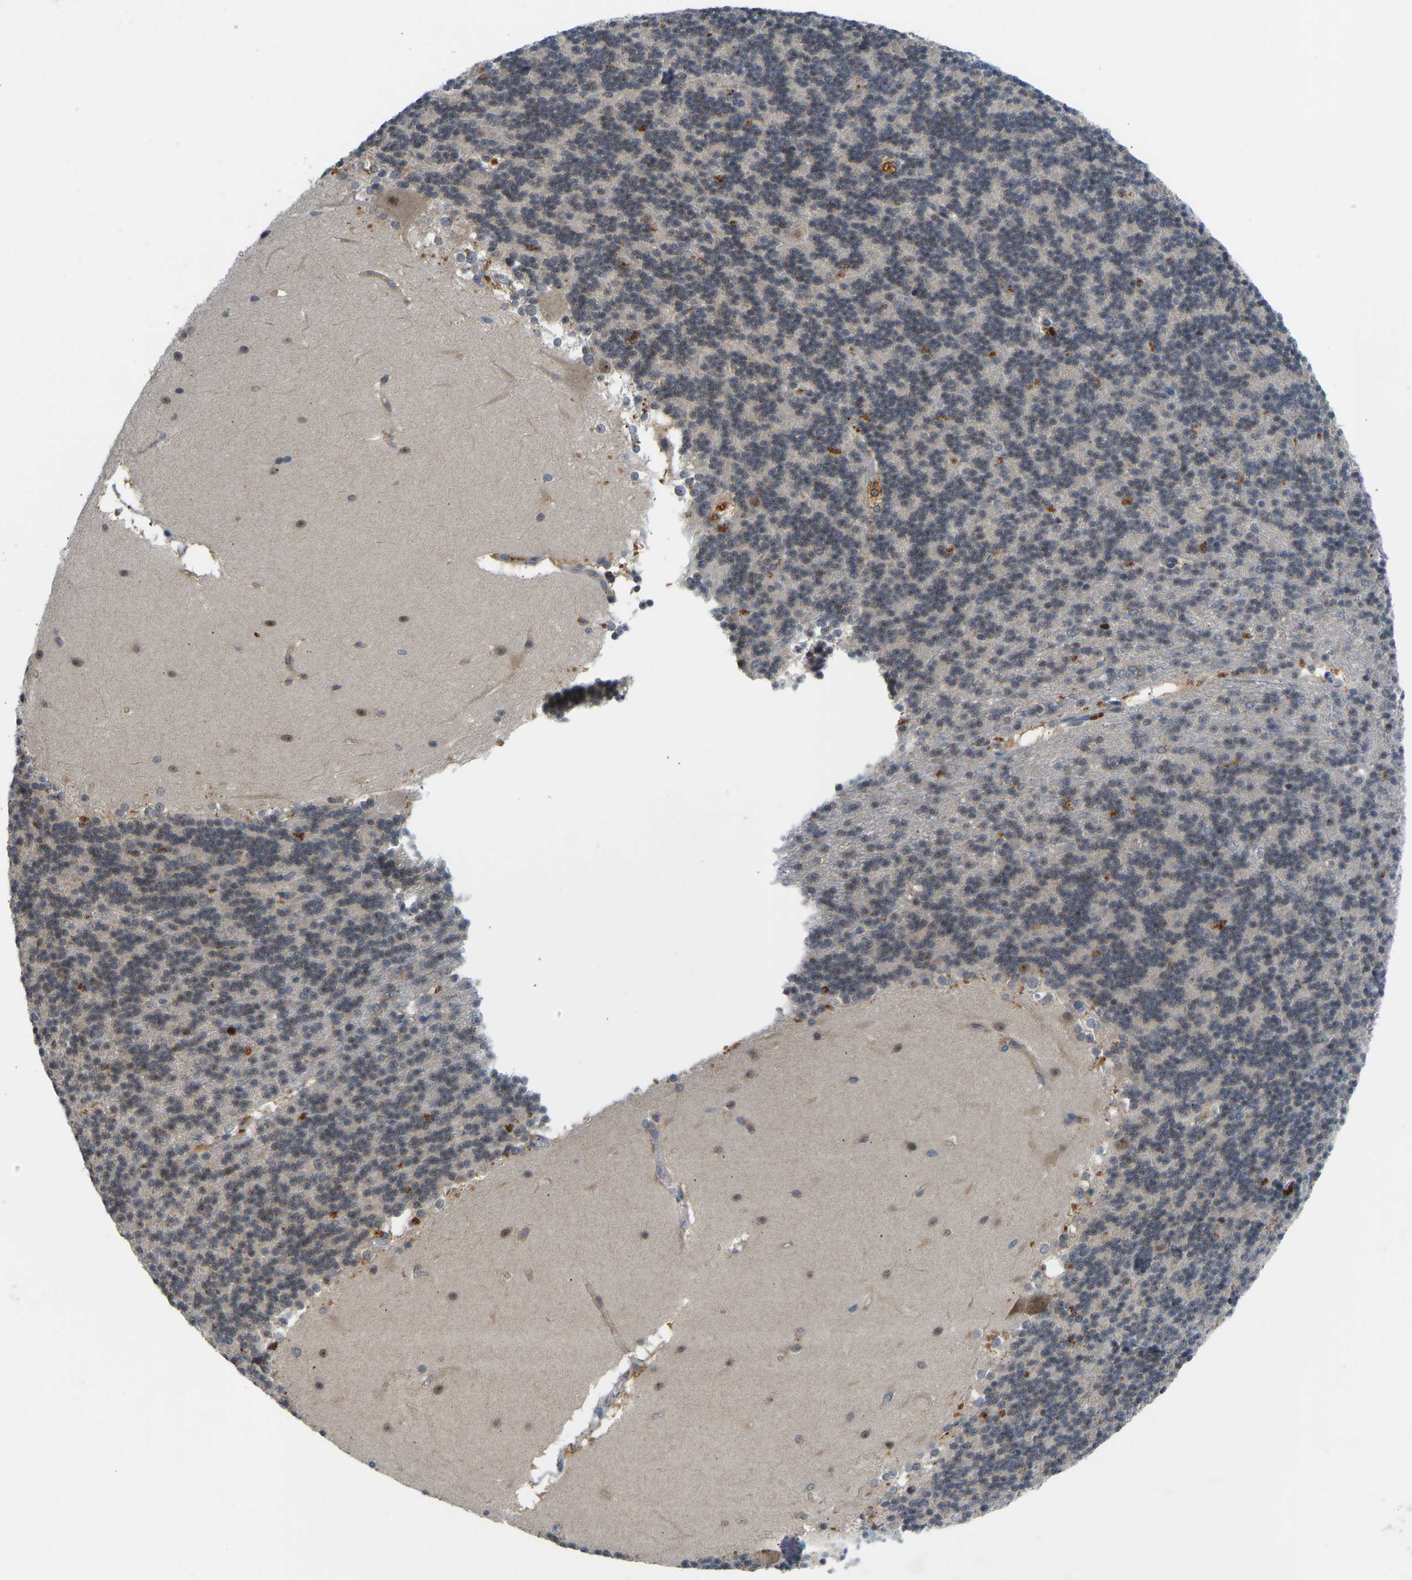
{"staining": {"intensity": "weak", "quantity": "25%-75%", "location": "cytoplasmic/membranous,nuclear"}, "tissue": "cerebellum", "cell_type": "Cells in granular layer", "image_type": "normal", "snomed": [{"axis": "morphology", "description": "Normal tissue, NOS"}, {"axis": "topography", "description": "Cerebellum"}], "caption": "Immunohistochemistry of benign cerebellum shows low levels of weak cytoplasmic/membranous,nuclear staining in about 25%-75% of cells in granular layer.", "gene": "ZNF251", "patient": {"sex": "female", "age": 19}}